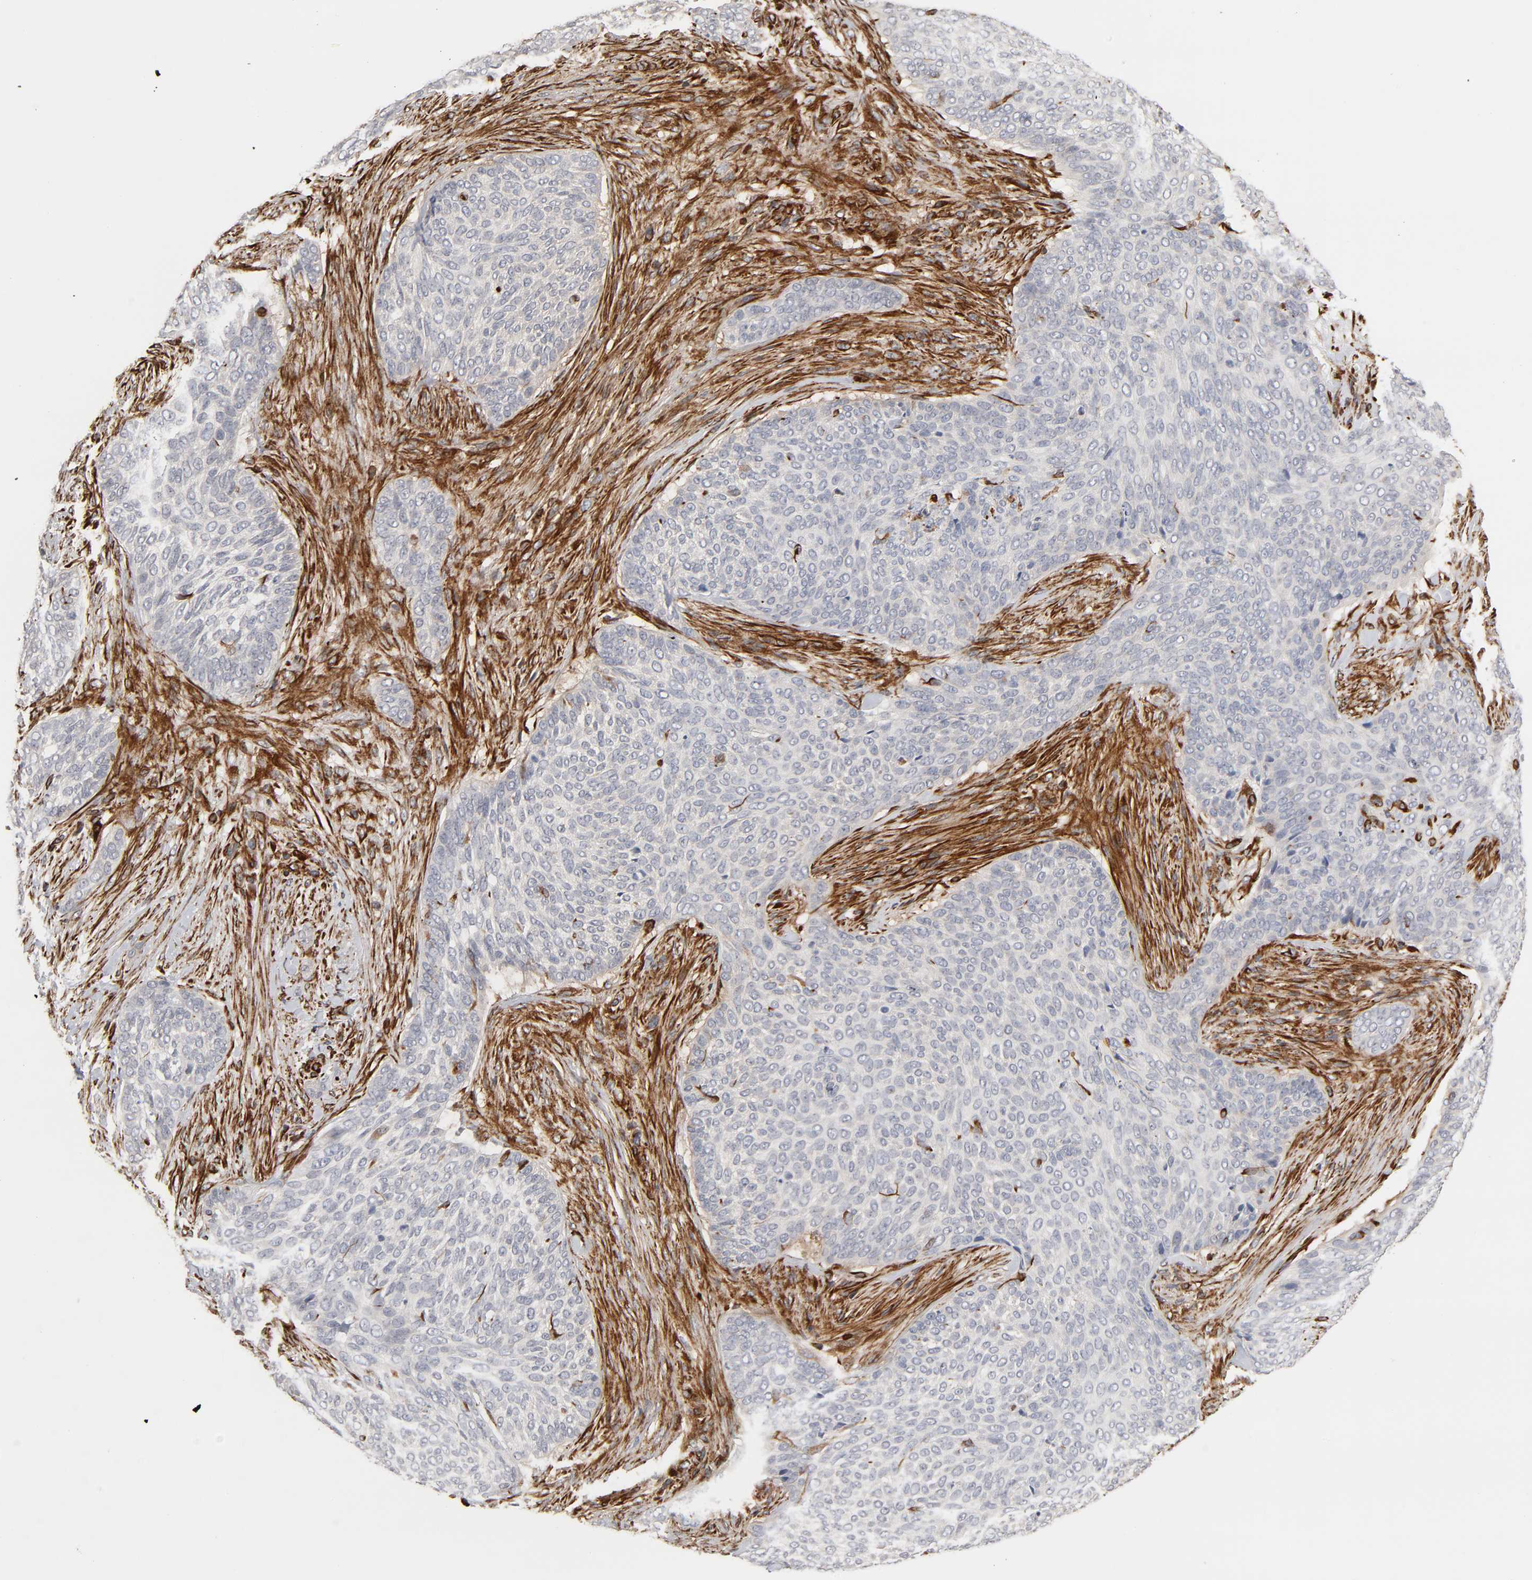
{"staining": {"intensity": "weak", "quantity": "<25%", "location": "cytoplasmic/membranous"}, "tissue": "skin cancer", "cell_type": "Tumor cells", "image_type": "cancer", "snomed": [{"axis": "morphology", "description": "Basal cell carcinoma"}, {"axis": "topography", "description": "Skin"}], "caption": "There is no significant expression in tumor cells of skin cancer.", "gene": "FAM118A", "patient": {"sex": "male", "age": 87}}